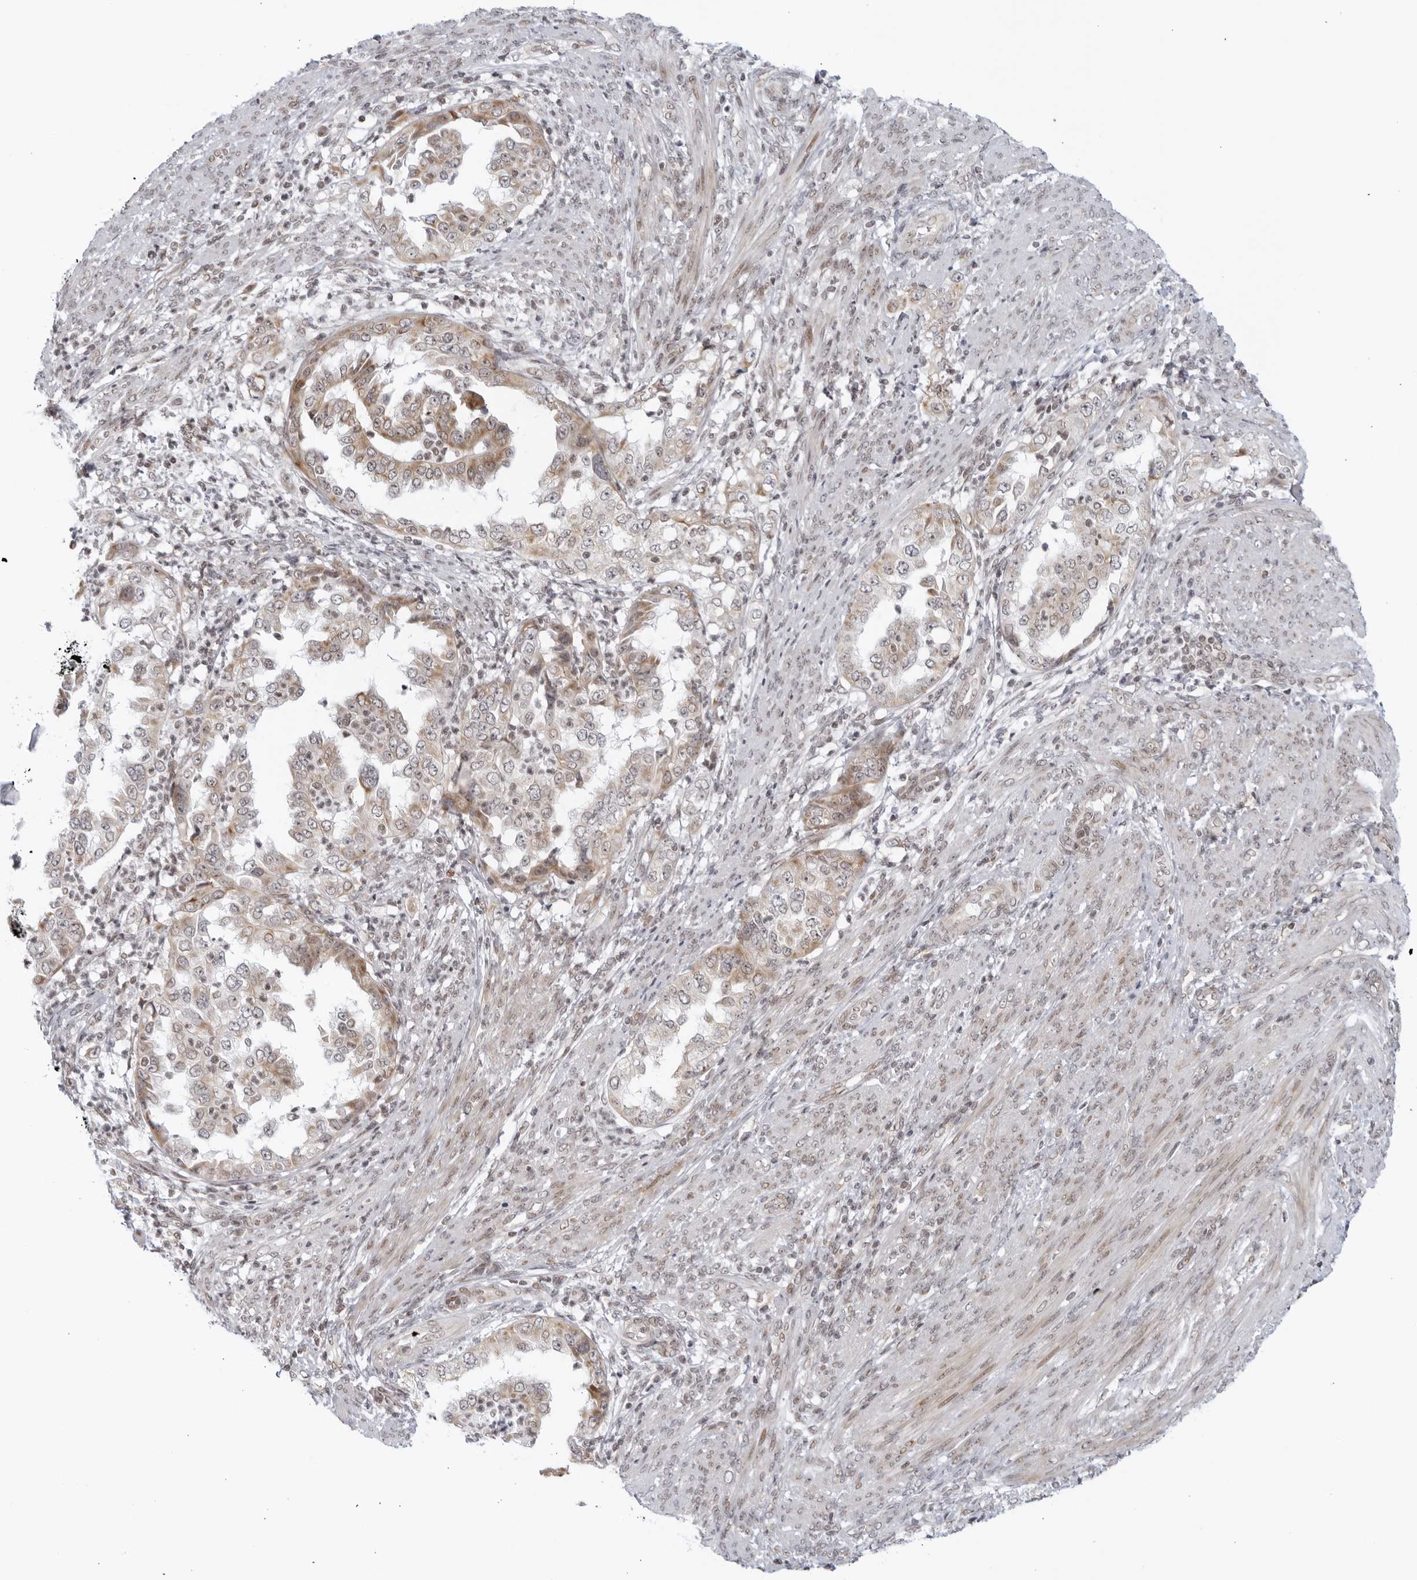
{"staining": {"intensity": "weak", "quantity": "25%-75%", "location": "cytoplasmic/membranous"}, "tissue": "endometrial cancer", "cell_type": "Tumor cells", "image_type": "cancer", "snomed": [{"axis": "morphology", "description": "Adenocarcinoma, NOS"}, {"axis": "topography", "description": "Endometrium"}], "caption": "Approximately 25%-75% of tumor cells in human endometrial cancer demonstrate weak cytoplasmic/membranous protein staining as visualized by brown immunohistochemical staining.", "gene": "RAB11FIP3", "patient": {"sex": "female", "age": 85}}